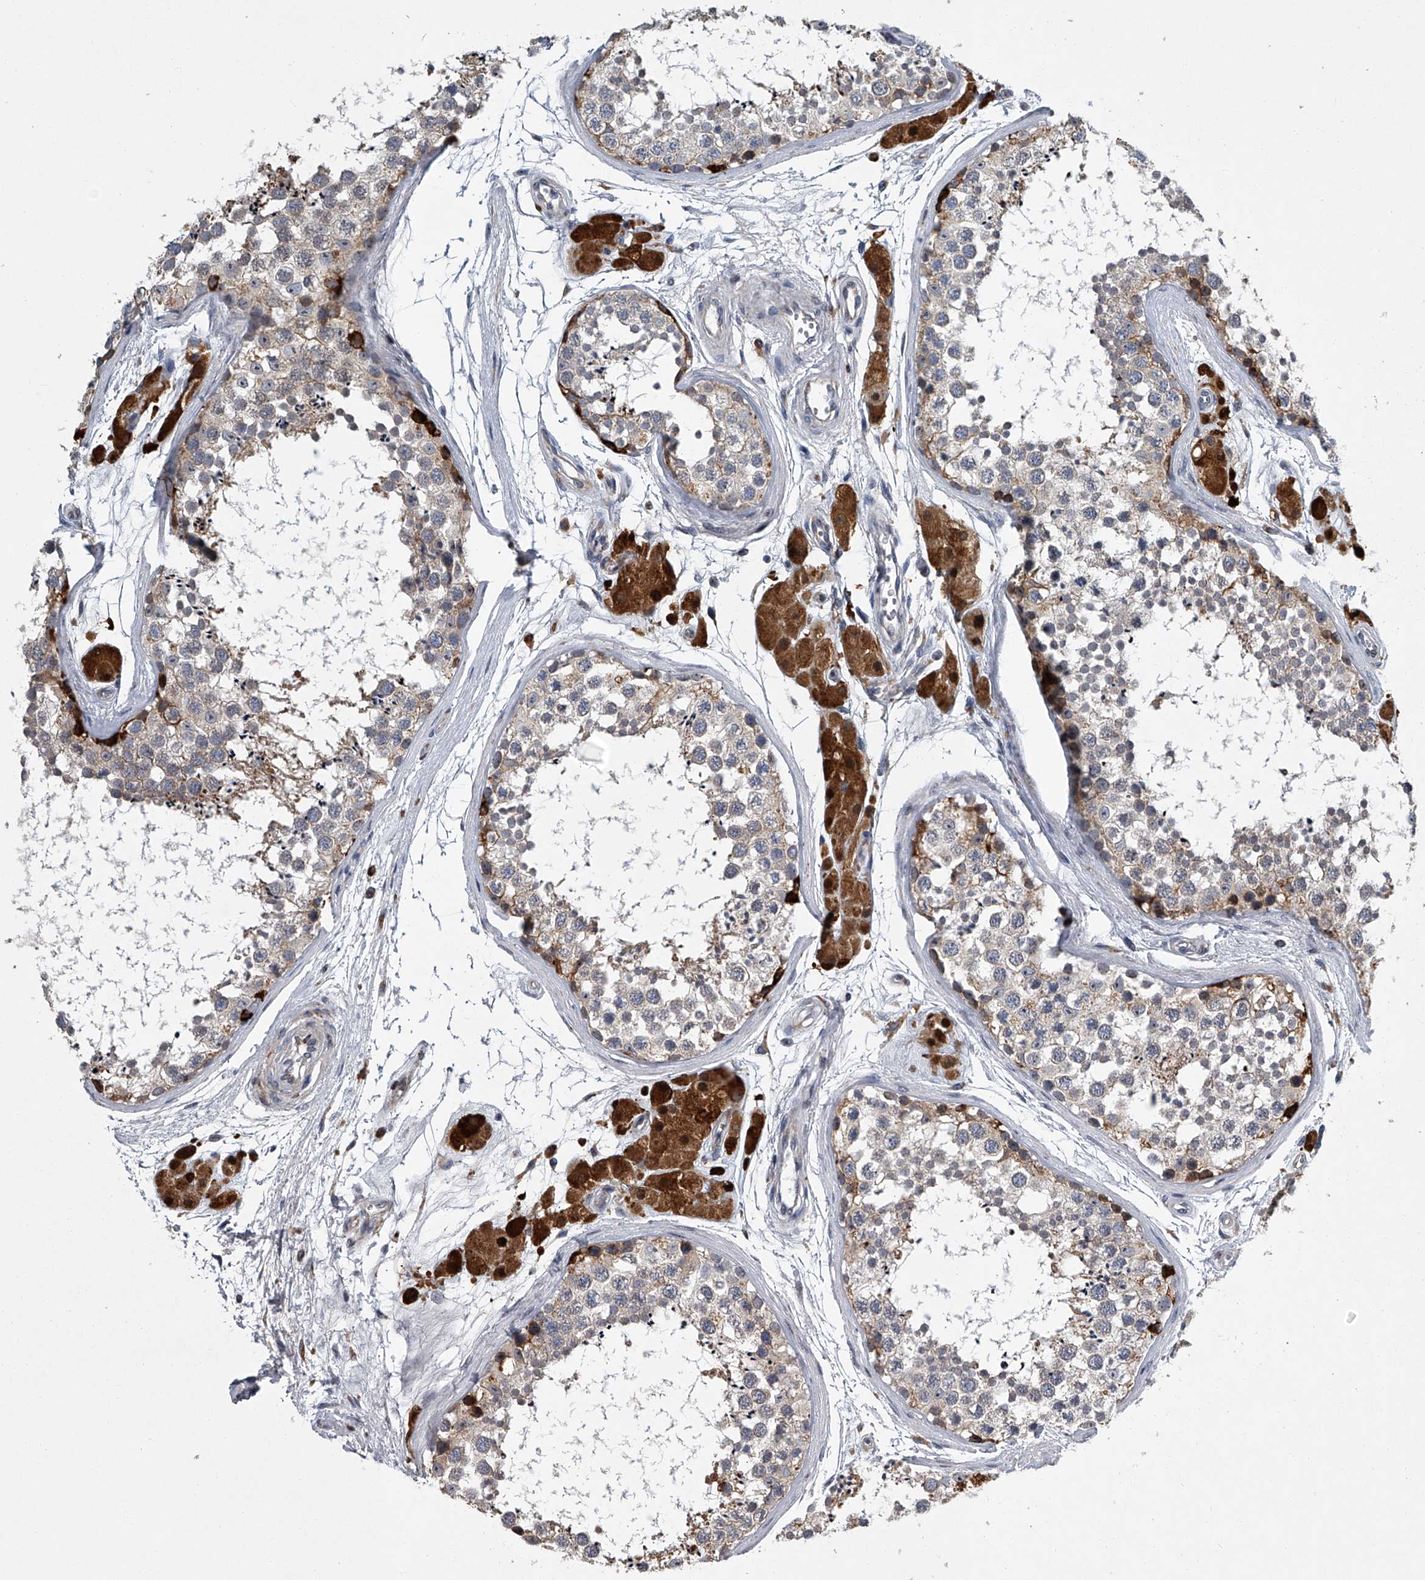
{"staining": {"intensity": "moderate", "quantity": "<25%", "location": "cytoplasmic/membranous"}, "tissue": "testis", "cell_type": "Cells in seminiferous ducts", "image_type": "normal", "snomed": [{"axis": "morphology", "description": "Normal tissue, NOS"}, {"axis": "topography", "description": "Testis"}], "caption": "Immunohistochemical staining of unremarkable testis displays low levels of moderate cytoplasmic/membranous positivity in about <25% of cells in seminiferous ducts.", "gene": "TMEM63C", "patient": {"sex": "male", "age": 56}}